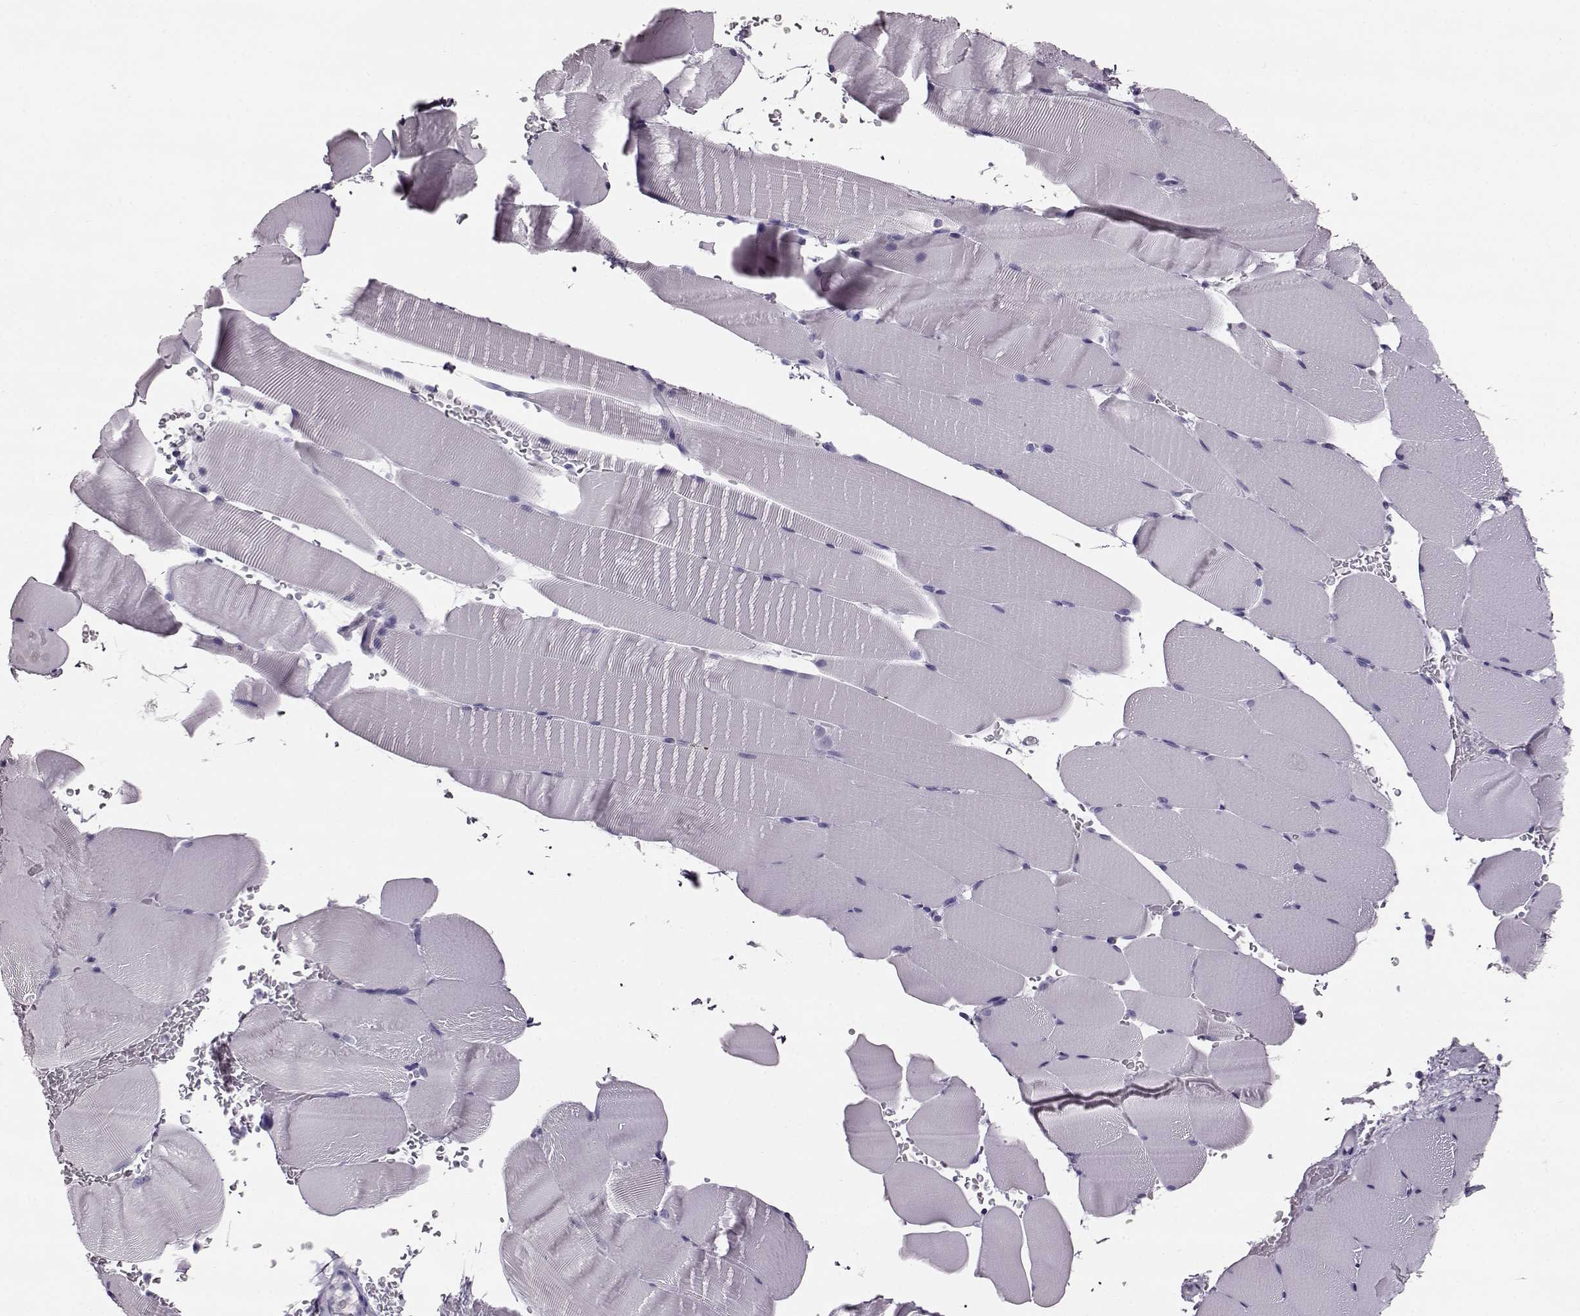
{"staining": {"intensity": "negative", "quantity": "none", "location": "none"}, "tissue": "skeletal muscle", "cell_type": "Myocytes", "image_type": "normal", "snomed": [{"axis": "morphology", "description": "Normal tissue, NOS"}, {"axis": "topography", "description": "Skeletal muscle"}], "caption": "An immunohistochemistry histopathology image of unremarkable skeletal muscle is shown. There is no staining in myocytes of skeletal muscle.", "gene": "NPTXR", "patient": {"sex": "female", "age": 37}}